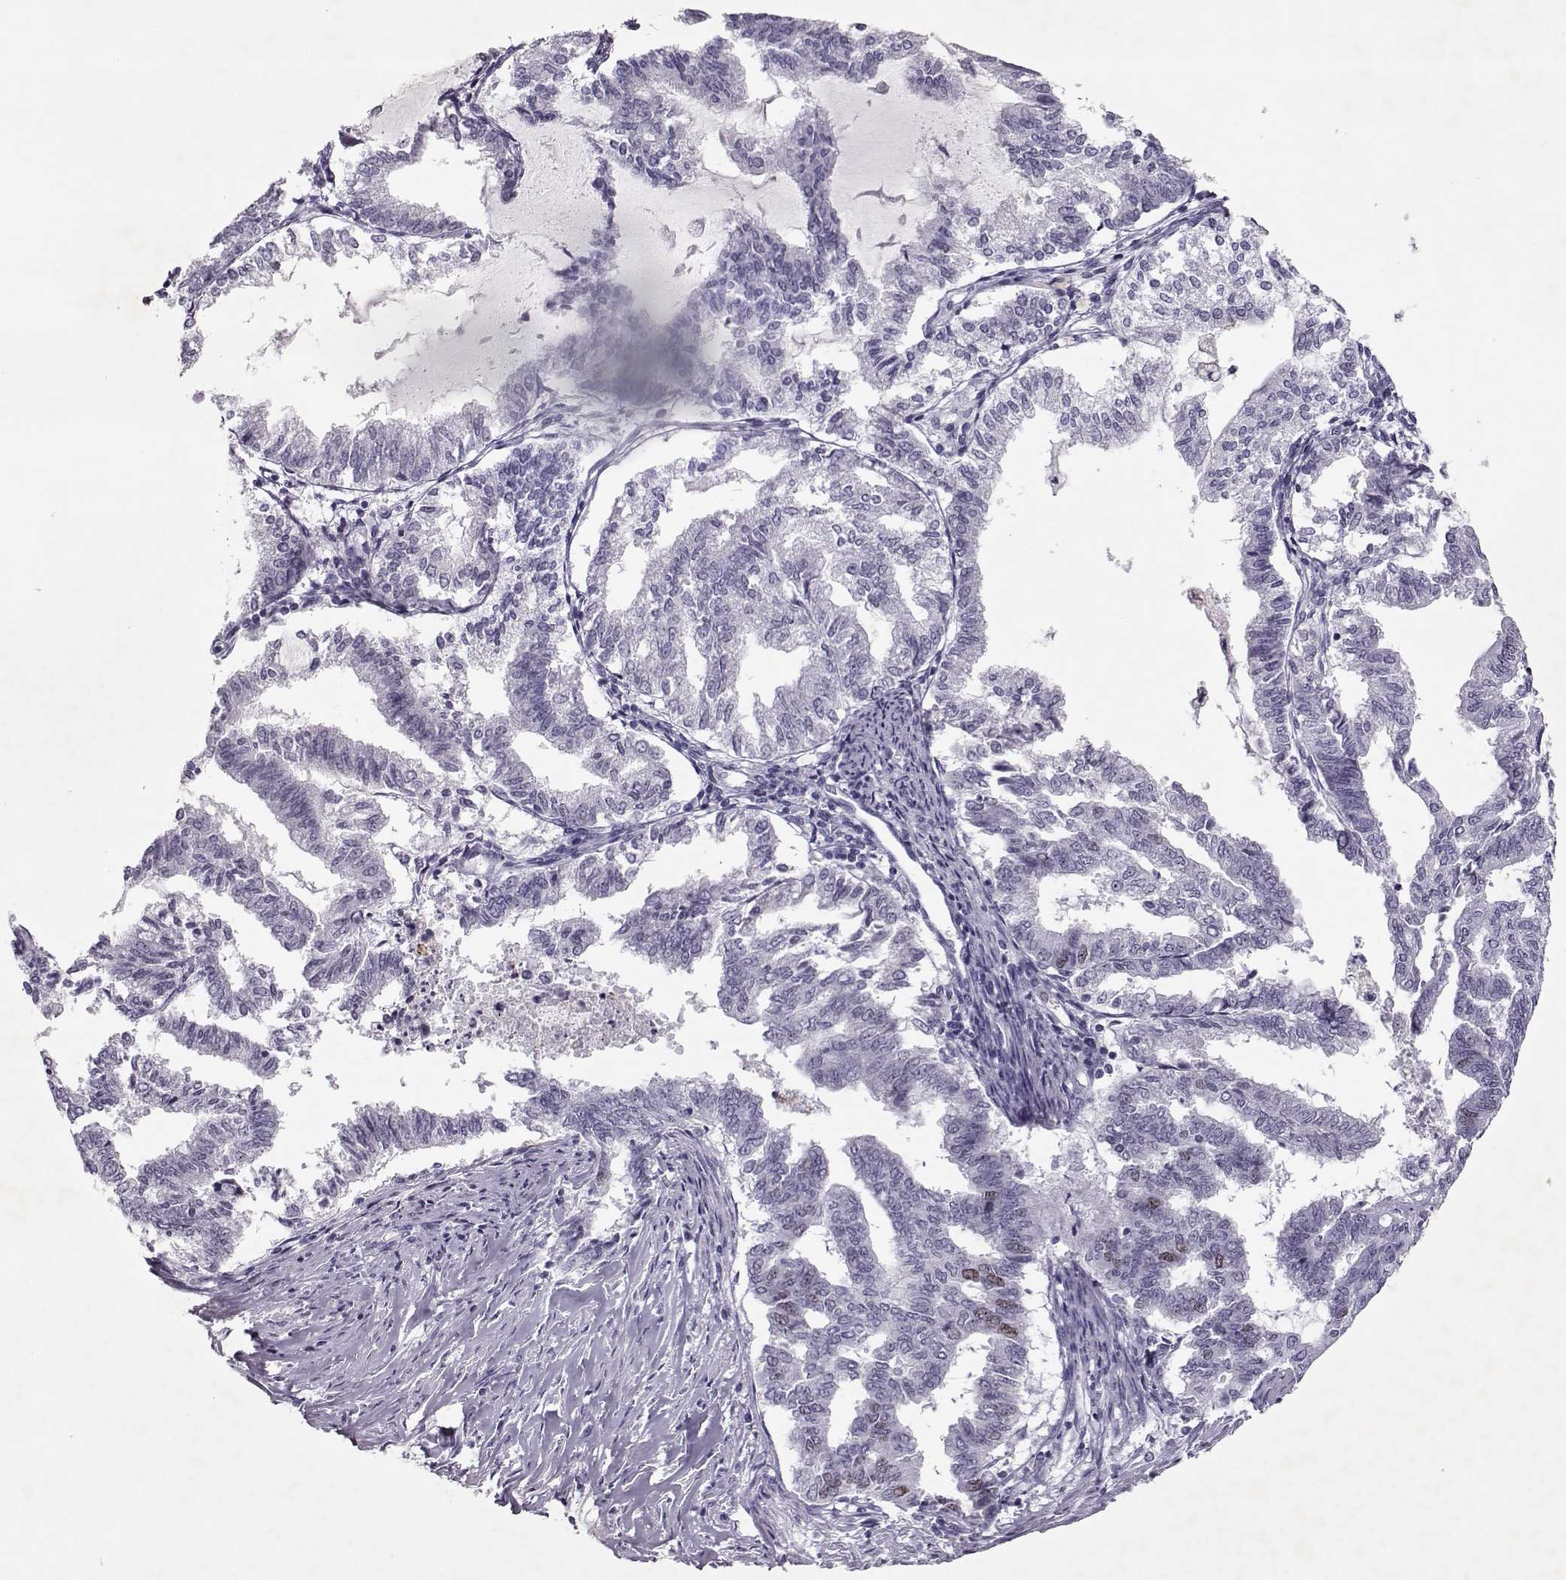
{"staining": {"intensity": "weak", "quantity": "<25%", "location": "nuclear"}, "tissue": "endometrial cancer", "cell_type": "Tumor cells", "image_type": "cancer", "snomed": [{"axis": "morphology", "description": "Adenocarcinoma, NOS"}, {"axis": "topography", "description": "Endometrium"}], "caption": "Histopathology image shows no significant protein staining in tumor cells of endometrial adenocarcinoma.", "gene": "SGO1", "patient": {"sex": "female", "age": 79}}